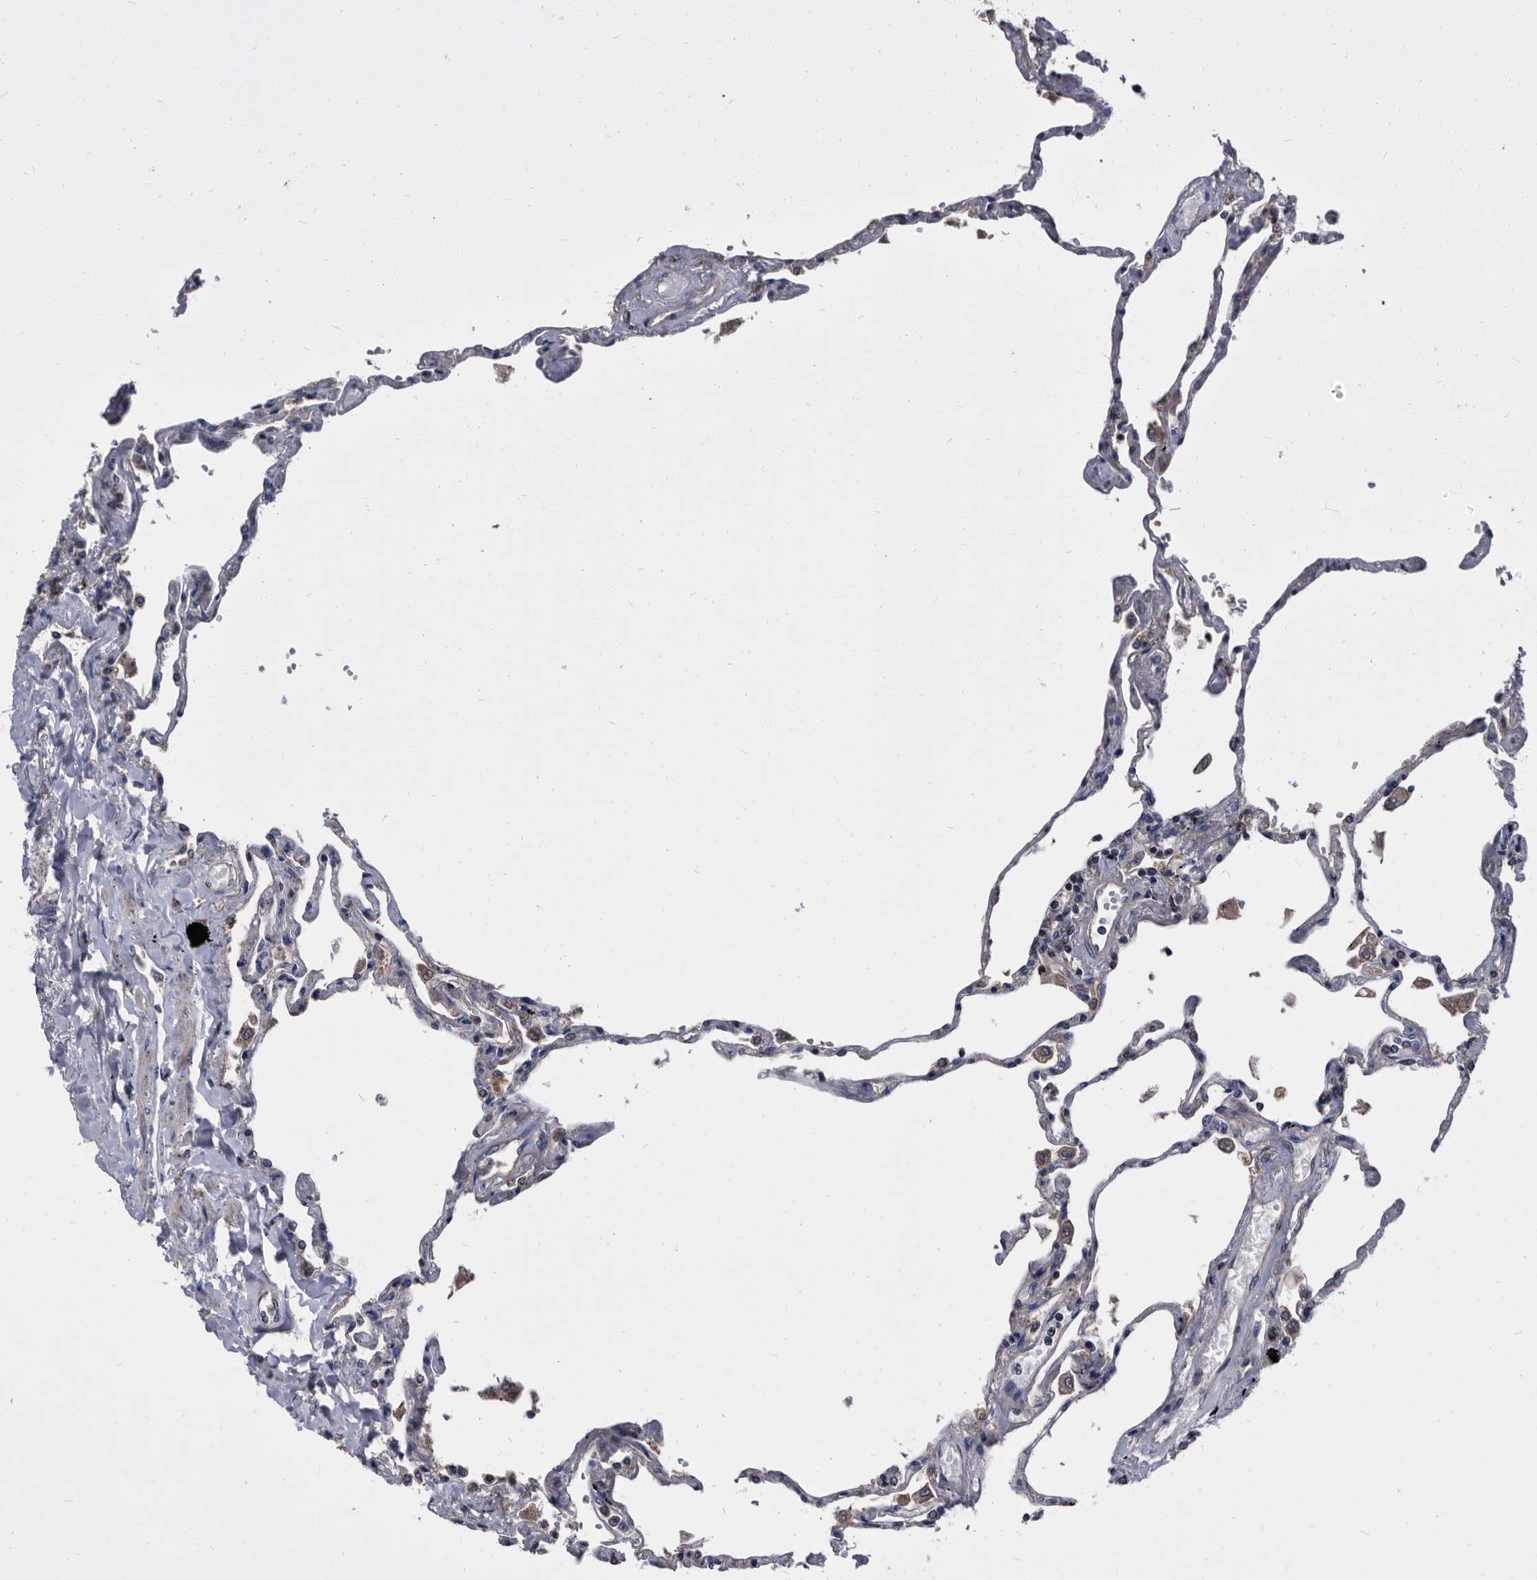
{"staining": {"intensity": "negative", "quantity": "none", "location": "none"}, "tissue": "lung", "cell_type": "Alveolar cells", "image_type": "normal", "snomed": [{"axis": "morphology", "description": "Normal tissue, NOS"}, {"axis": "topography", "description": "Lung"}], "caption": "A photomicrograph of lung stained for a protein exhibits no brown staining in alveolar cells. The staining is performed using DAB (3,3'-diaminobenzidine) brown chromogen with nuclei counter-stained in using hematoxylin.", "gene": "DTNBP1", "patient": {"sex": "female", "age": 67}}